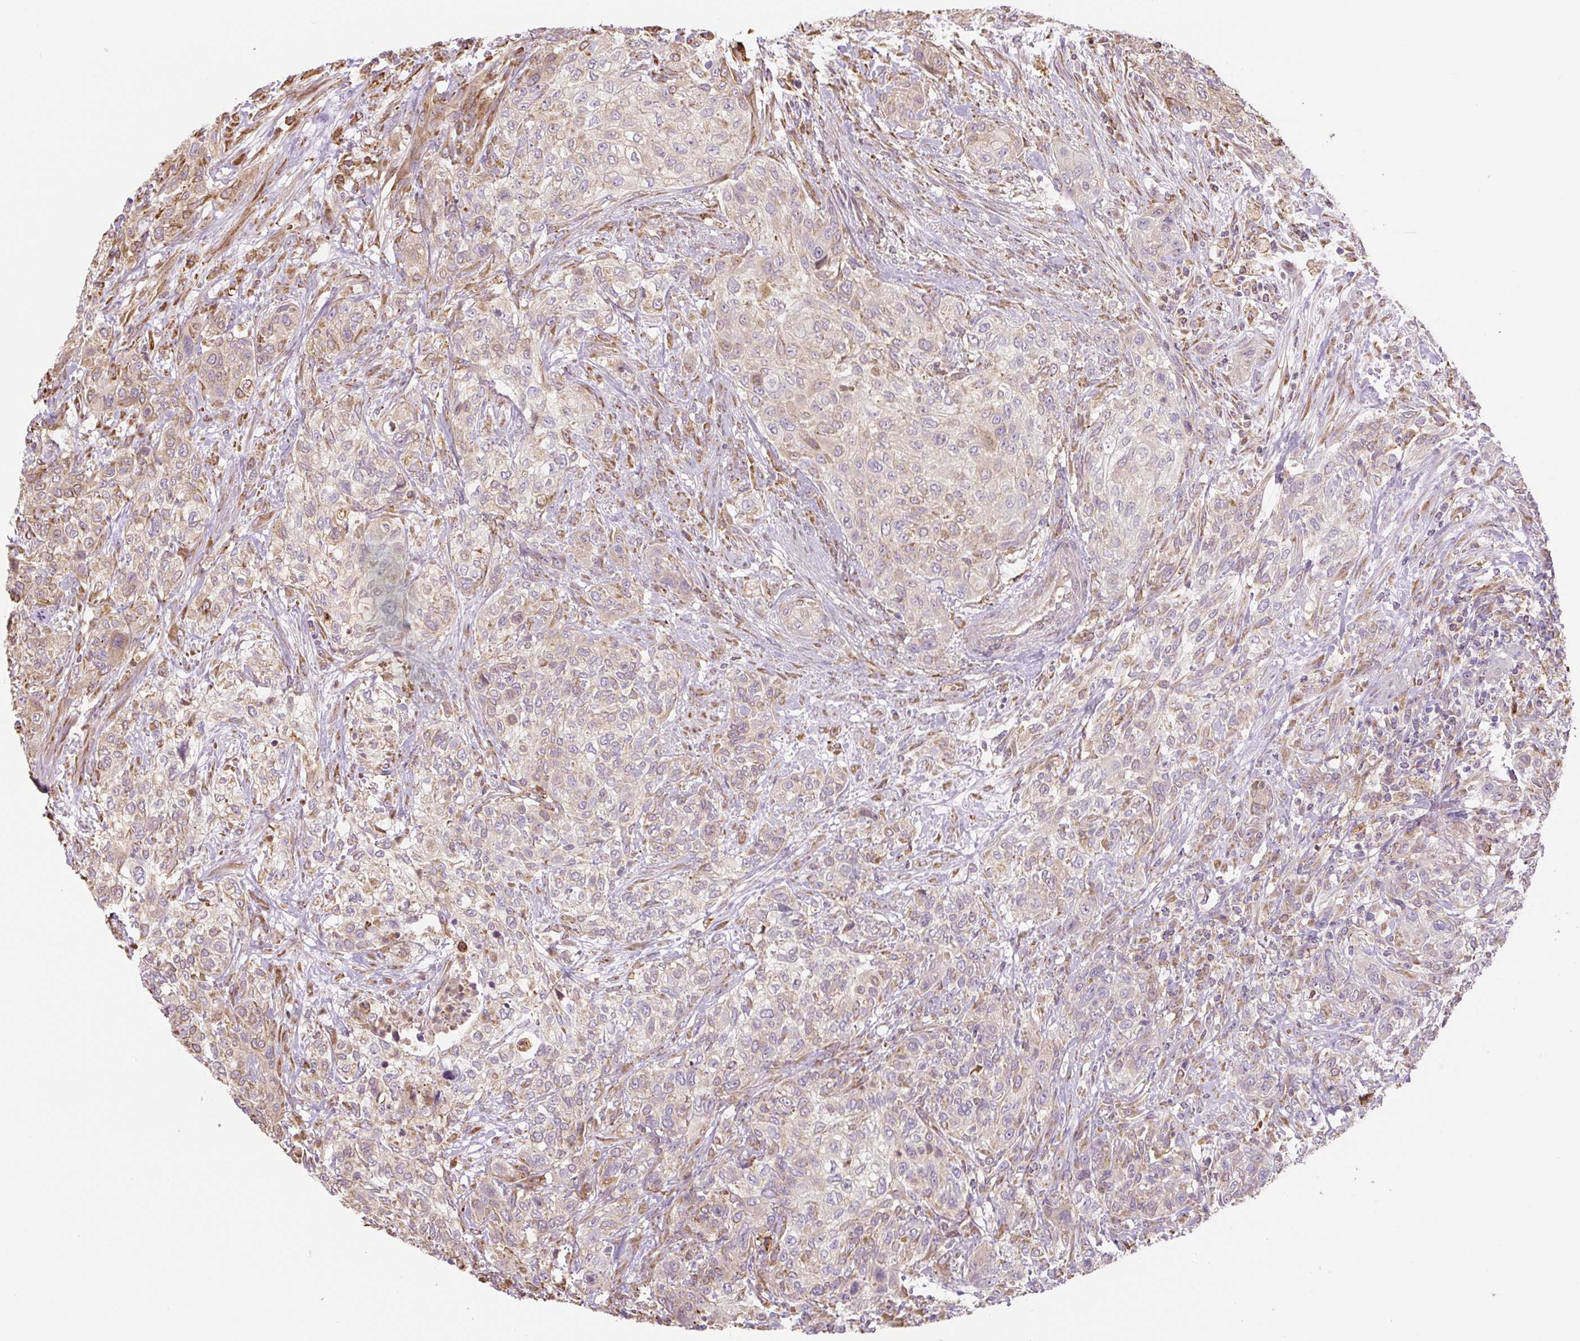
{"staining": {"intensity": "weak", "quantity": "<25%", "location": "cytoplasmic/membranous"}, "tissue": "urothelial cancer", "cell_type": "Tumor cells", "image_type": "cancer", "snomed": [{"axis": "morphology", "description": "Normal tissue, NOS"}, {"axis": "morphology", "description": "Urothelial carcinoma, NOS"}, {"axis": "topography", "description": "Urinary bladder"}, {"axis": "topography", "description": "Peripheral nerve tissue"}], "caption": "Tumor cells show no significant expression in transitional cell carcinoma.", "gene": "RASA1", "patient": {"sex": "male", "age": 35}}